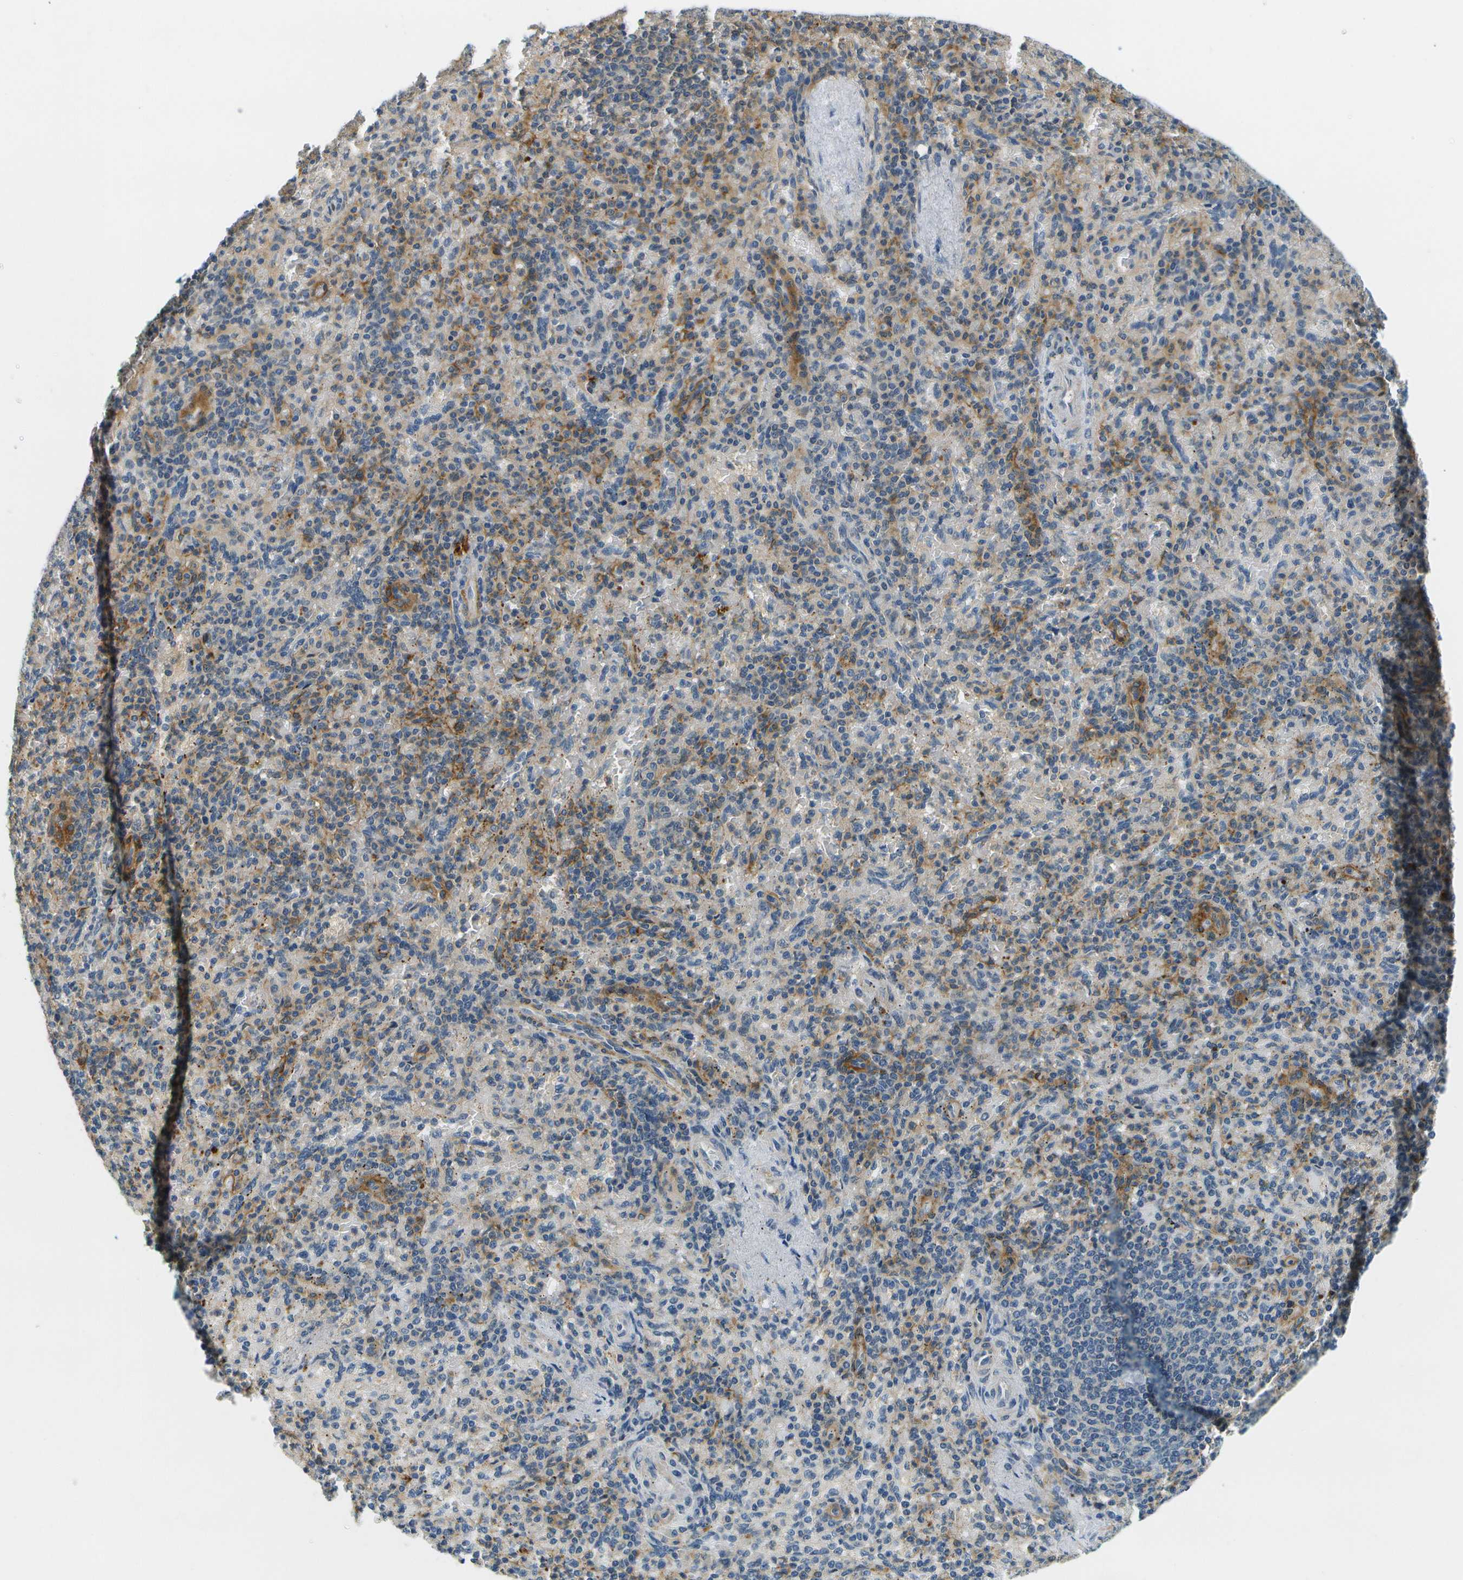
{"staining": {"intensity": "moderate", "quantity": "25%-75%", "location": "cytoplasmic/membranous"}, "tissue": "spleen", "cell_type": "Cells in red pulp", "image_type": "normal", "snomed": [{"axis": "morphology", "description": "Normal tissue, NOS"}, {"axis": "topography", "description": "Spleen"}], "caption": "This is a micrograph of immunohistochemistry staining of benign spleen, which shows moderate positivity in the cytoplasmic/membranous of cells in red pulp.", "gene": "RASGRP2", "patient": {"sex": "female", "age": 74}}